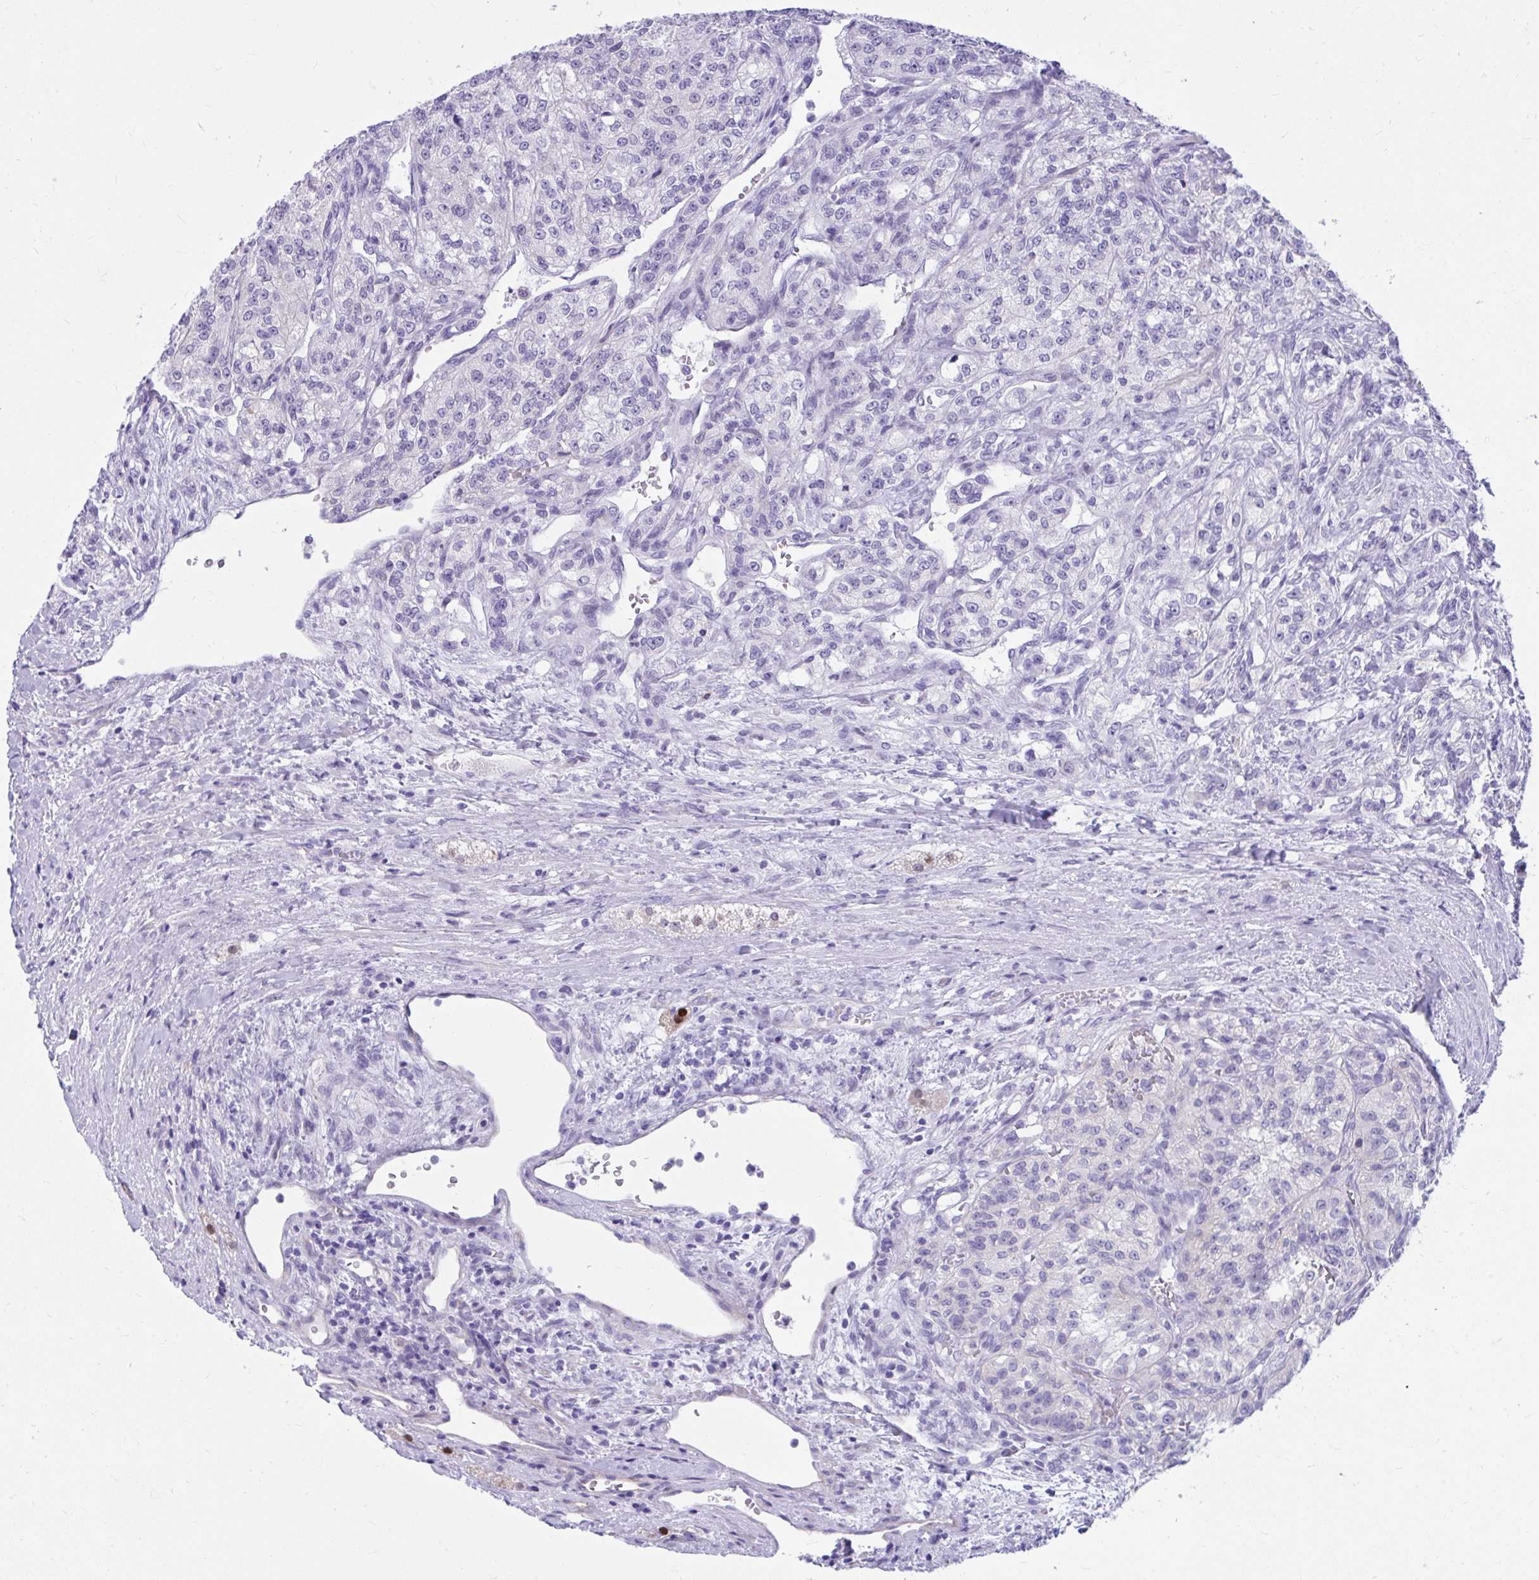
{"staining": {"intensity": "negative", "quantity": "none", "location": "none"}, "tissue": "renal cancer", "cell_type": "Tumor cells", "image_type": "cancer", "snomed": [{"axis": "morphology", "description": "Adenocarcinoma, NOS"}, {"axis": "topography", "description": "Kidney"}], "caption": "This is an immunohistochemistry (IHC) image of human renal adenocarcinoma. There is no staining in tumor cells.", "gene": "ISL1", "patient": {"sex": "female", "age": 63}}